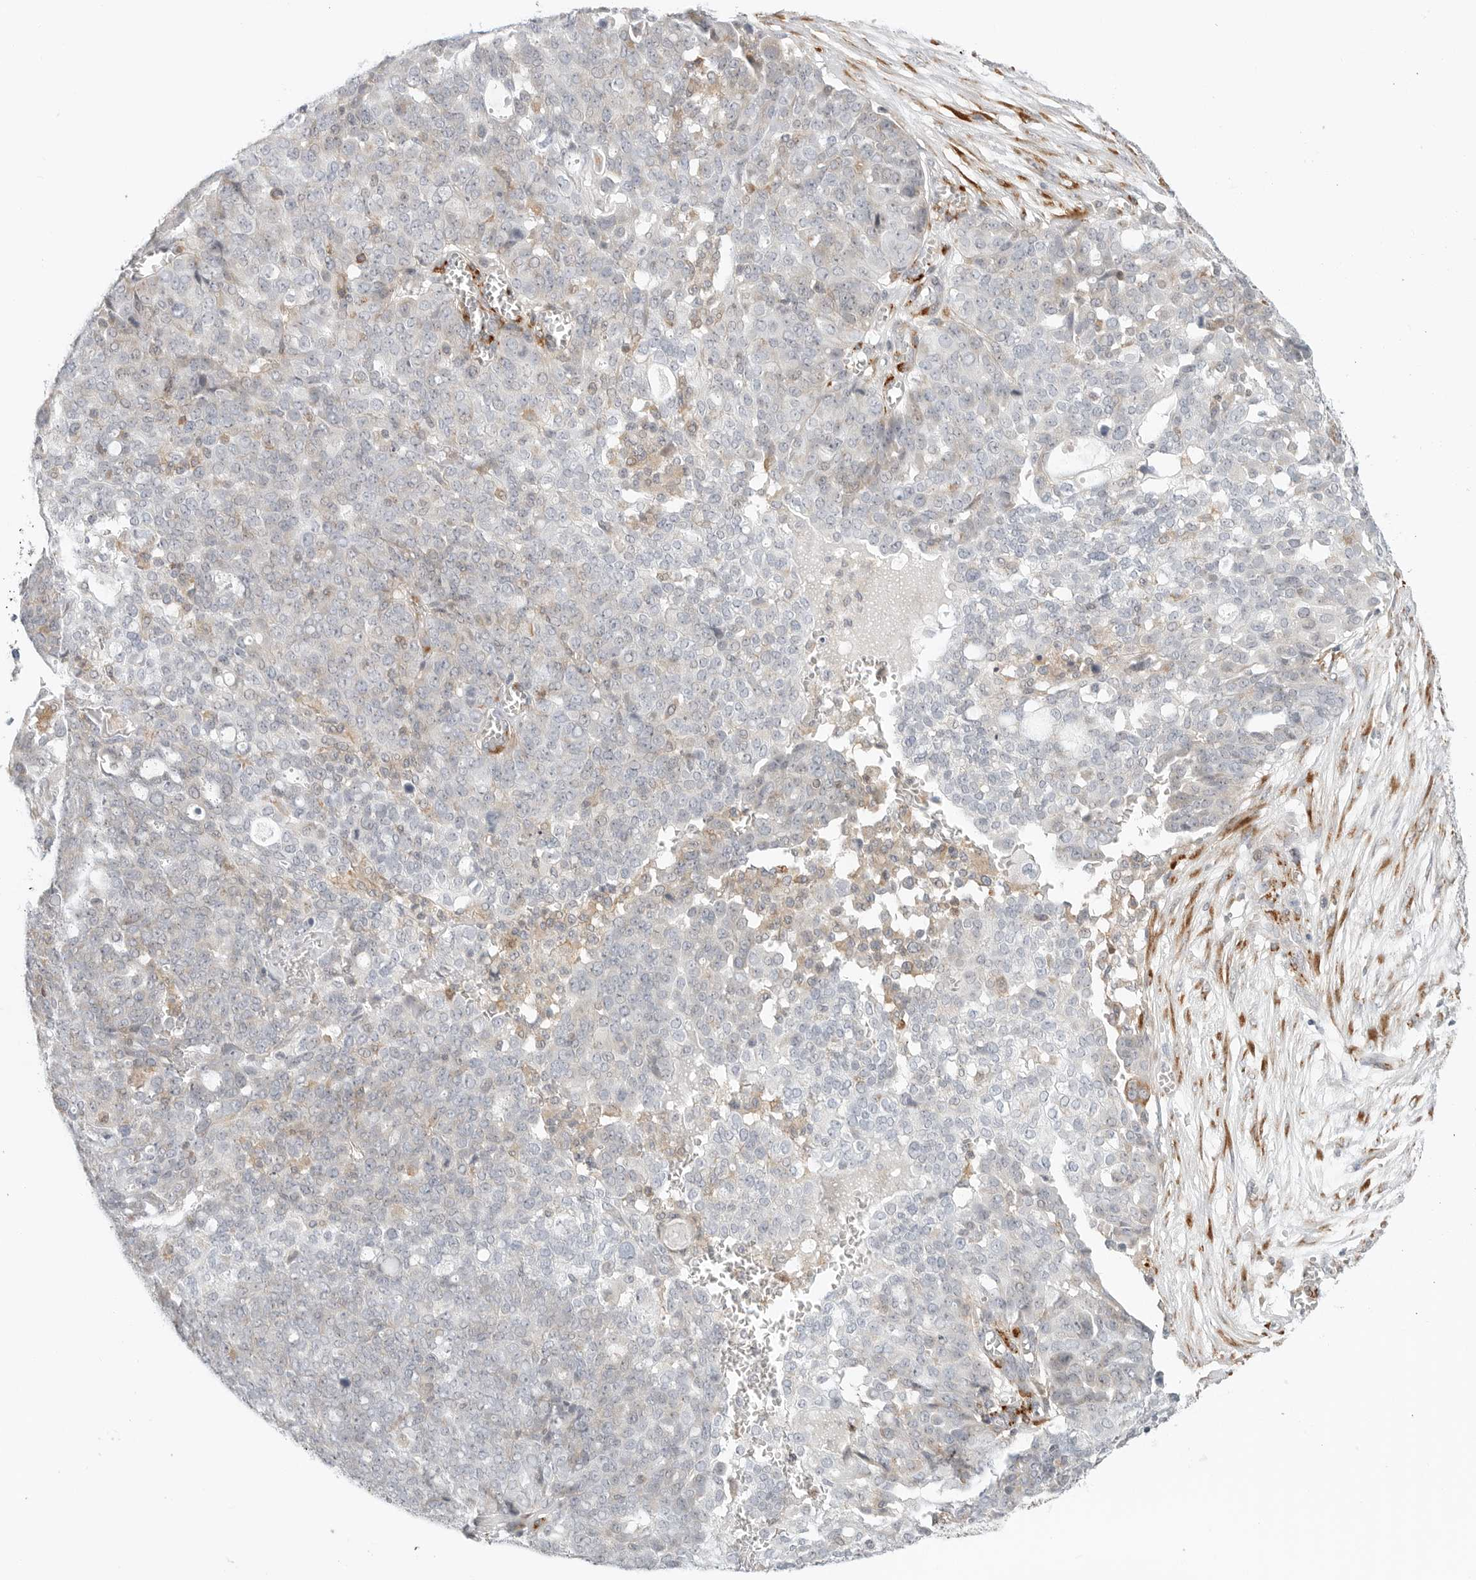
{"staining": {"intensity": "negative", "quantity": "none", "location": "none"}, "tissue": "ovarian cancer", "cell_type": "Tumor cells", "image_type": "cancer", "snomed": [{"axis": "morphology", "description": "Cystadenocarcinoma, serous, NOS"}, {"axis": "topography", "description": "Soft tissue"}, {"axis": "topography", "description": "Ovary"}], "caption": "This image is of ovarian cancer (serous cystadenocarcinoma) stained with immunohistochemistry (IHC) to label a protein in brown with the nuclei are counter-stained blue. There is no positivity in tumor cells.", "gene": "C1QTNF1", "patient": {"sex": "female", "age": 57}}